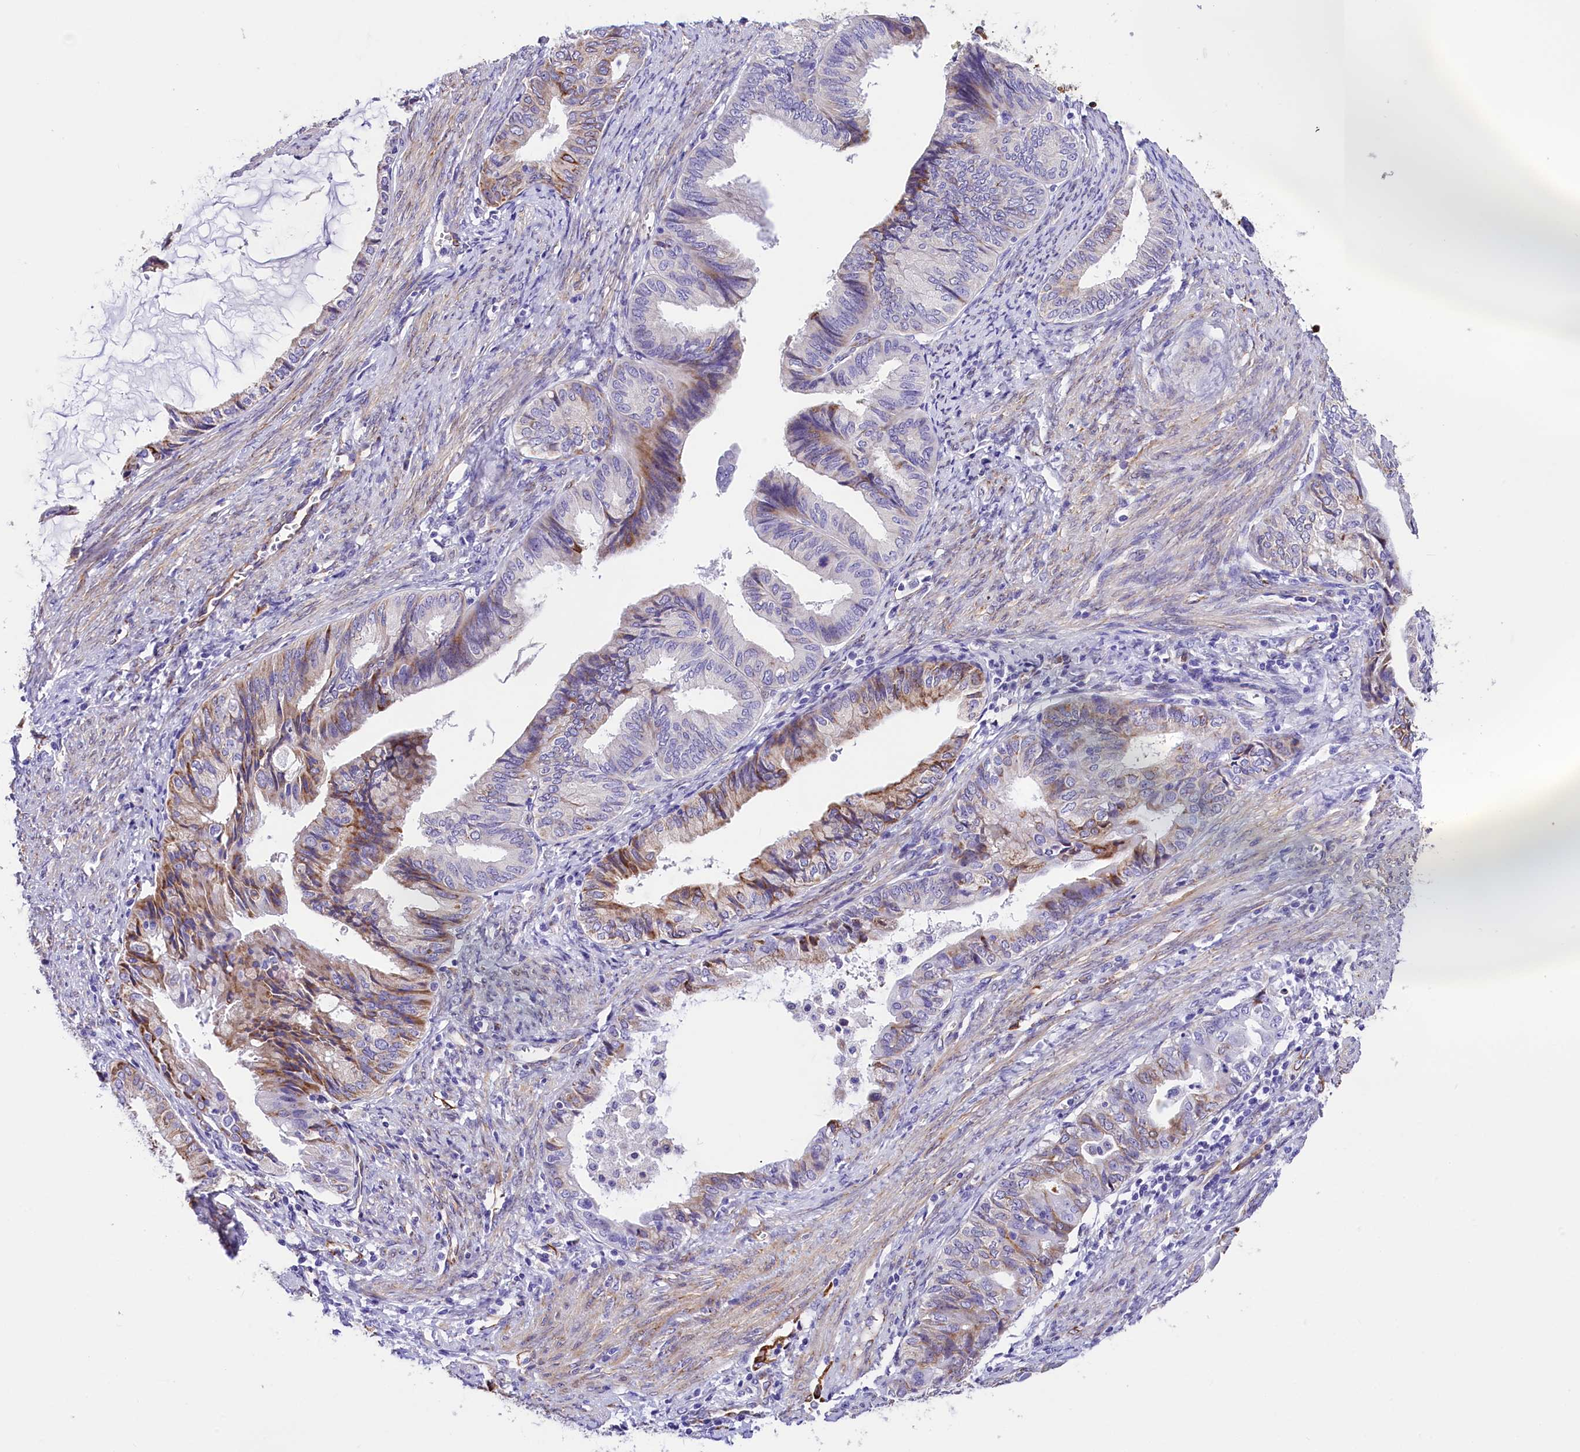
{"staining": {"intensity": "moderate", "quantity": "25%-75%", "location": "cytoplasmic/membranous"}, "tissue": "endometrial cancer", "cell_type": "Tumor cells", "image_type": "cancer", "snomed": [{"axis": "morphology", "description": "Adenocarcinoma, NOS"}, {"axis": "topography", "description": "Endometrium"}], "caption": "This histopathology image shows IHC staining of human adenocarcinoma (endometrial), with medium moderate cytoplasmic/membranous staining in about 25%-75% of tumor cells.", "gene": "ITGA1", "patient": {"sex": "female", "age": 86}}